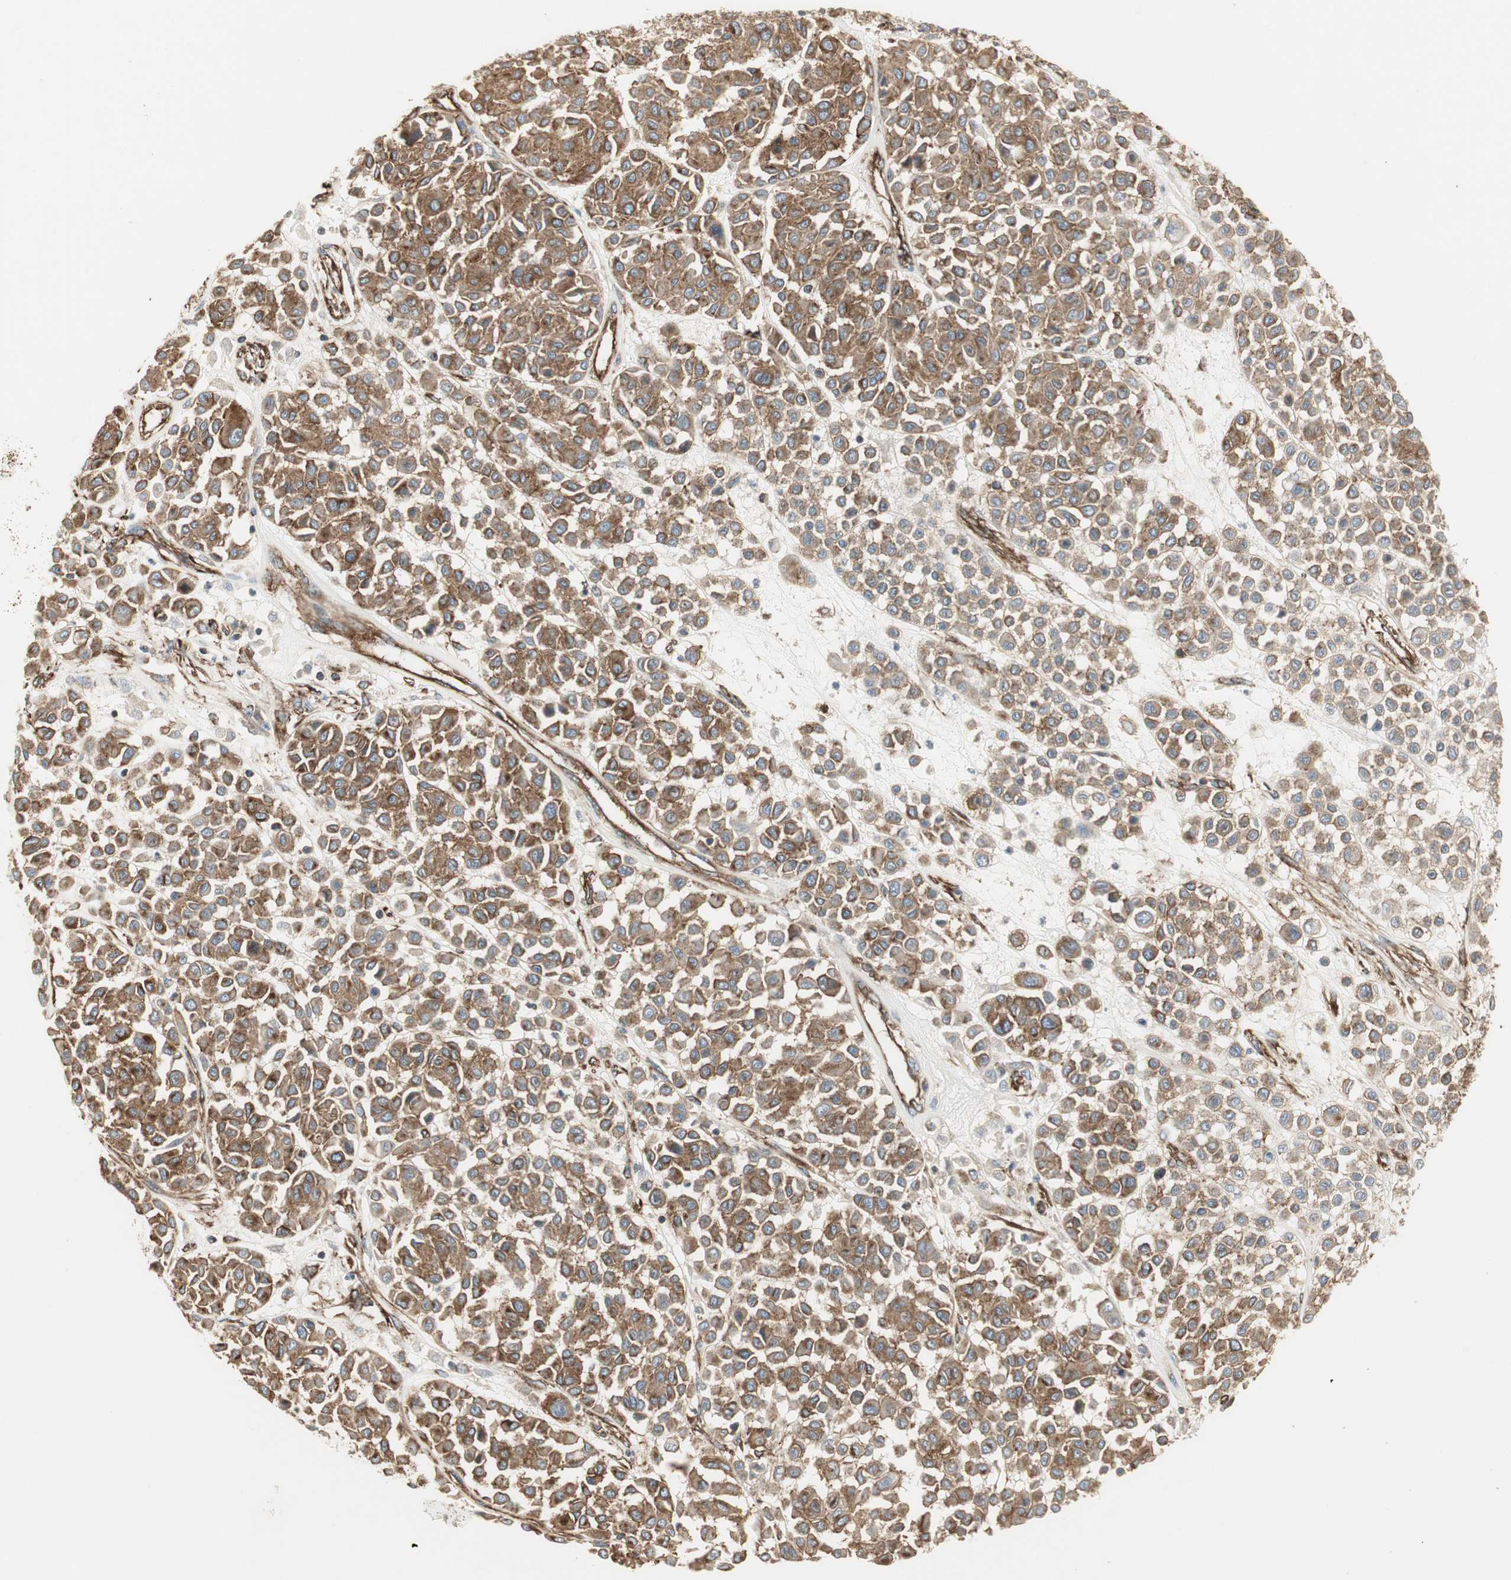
{"staining": {"intensity": "strong", "quantity": ">75%", "location": "cytoplasmic/membranous"}, "tissue": "melanoma", "cell_type": "Tumor cells", "image_type": "cancer", "snomed": [{"axis": "morphology", "description": "Malignant melanoma, Metastatic site"}, {"axis": "topography", "description": "Soft tissue"}], "caption": "Protein expression analysis of melanoma exhibits strong cytoplasmic/membranous expression in approximately >75% of tumor cells.", "gene": "H6PD", "patient": {"sex": "male", "age": 41}}